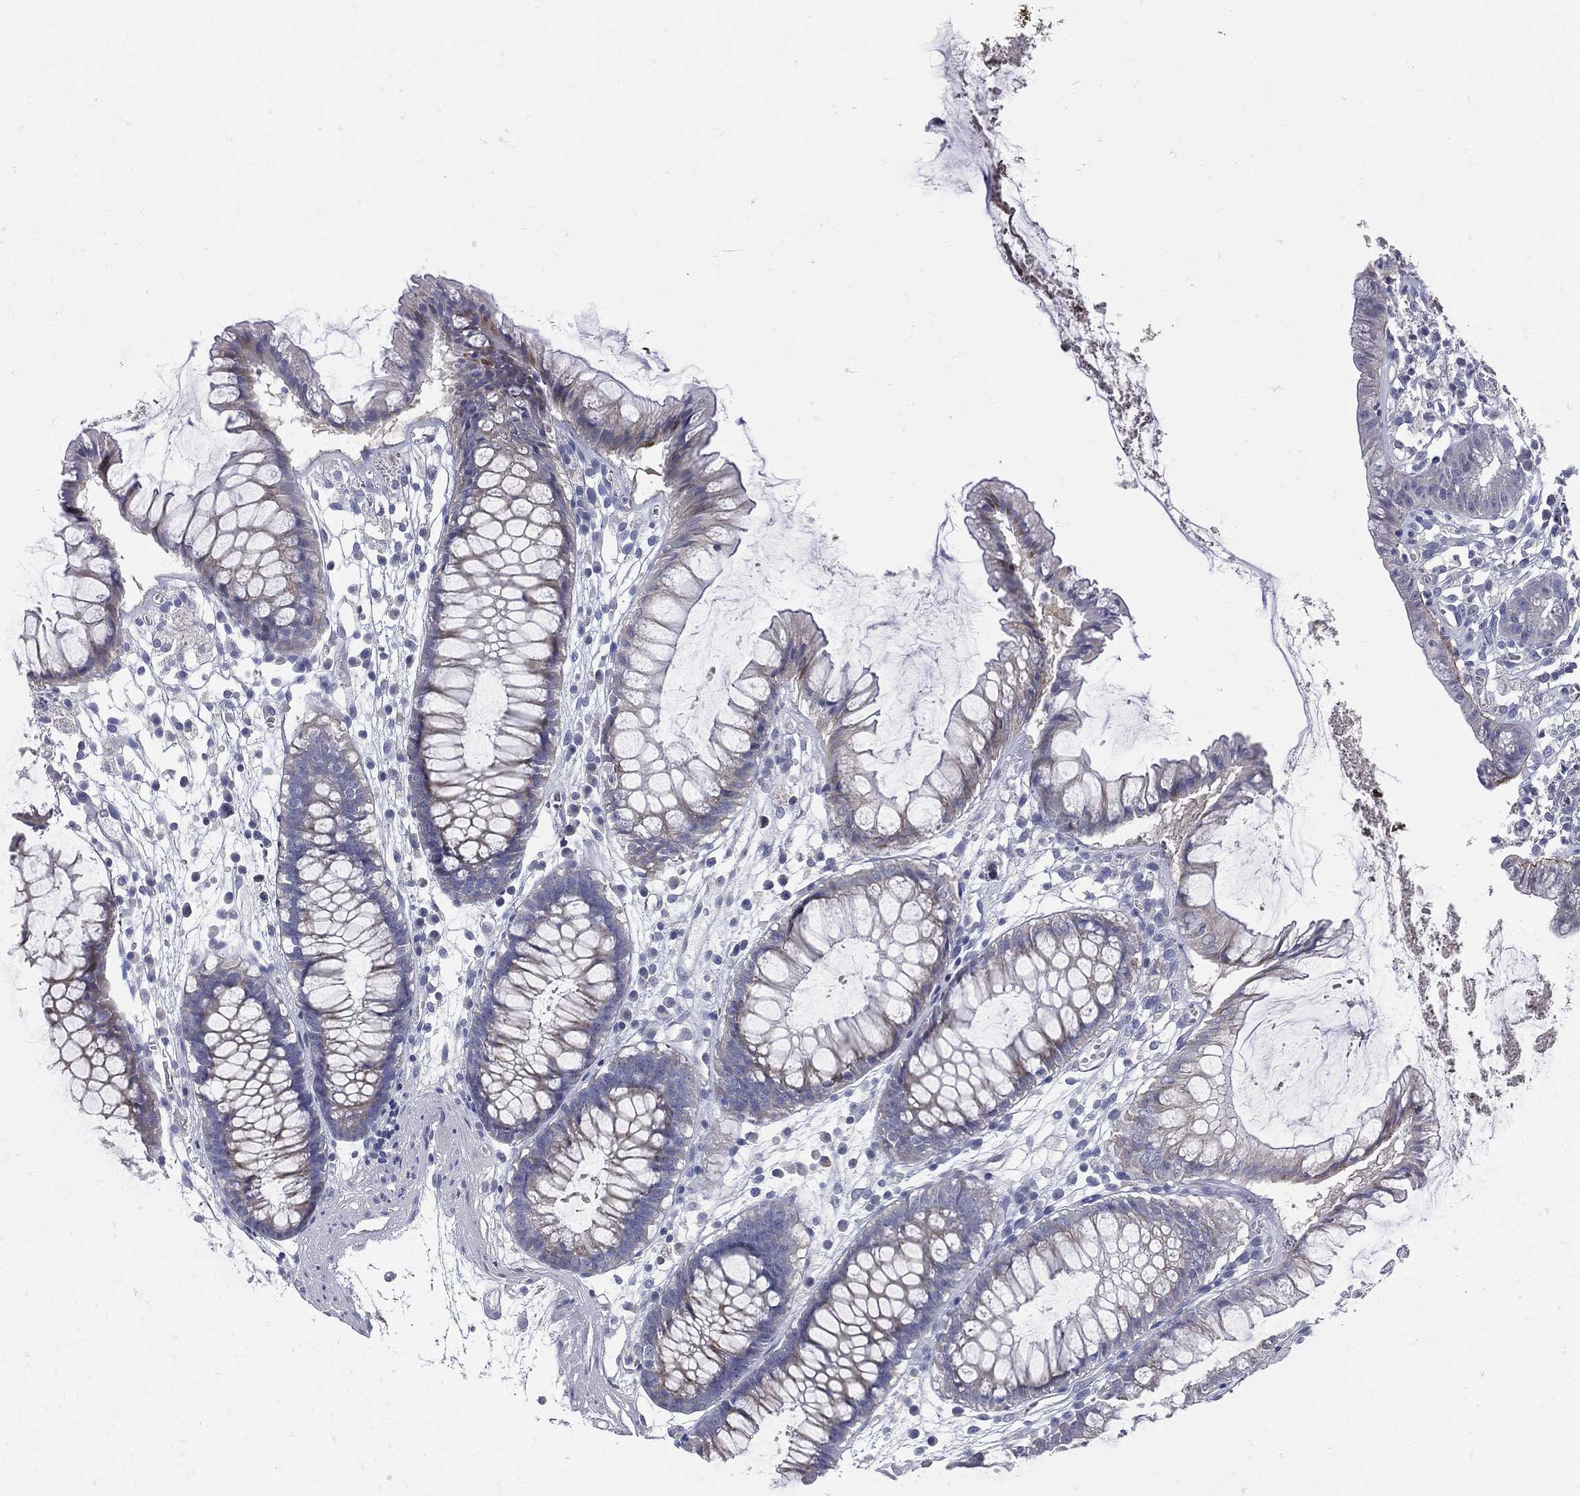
{"staining": {"intensity": "negative", "quantity": "none", "location": "none"}, "tissue": "colon", "cell_type": "Endothelial cells", "image_type": "normal", "snomed": [{"axis": "morphology", "description": "Normal tissue, NOS"}, {"axis": "morphology", "description": "Adenocarcinoma, NOS"}, {"axis": "topography", "description": "Colon"}], "caption": "IHC of benign human colon demonstrates no staining in endothelial cells.", "gene": "ETNPPL", "patient": {"sex": "male", "age": 65}}